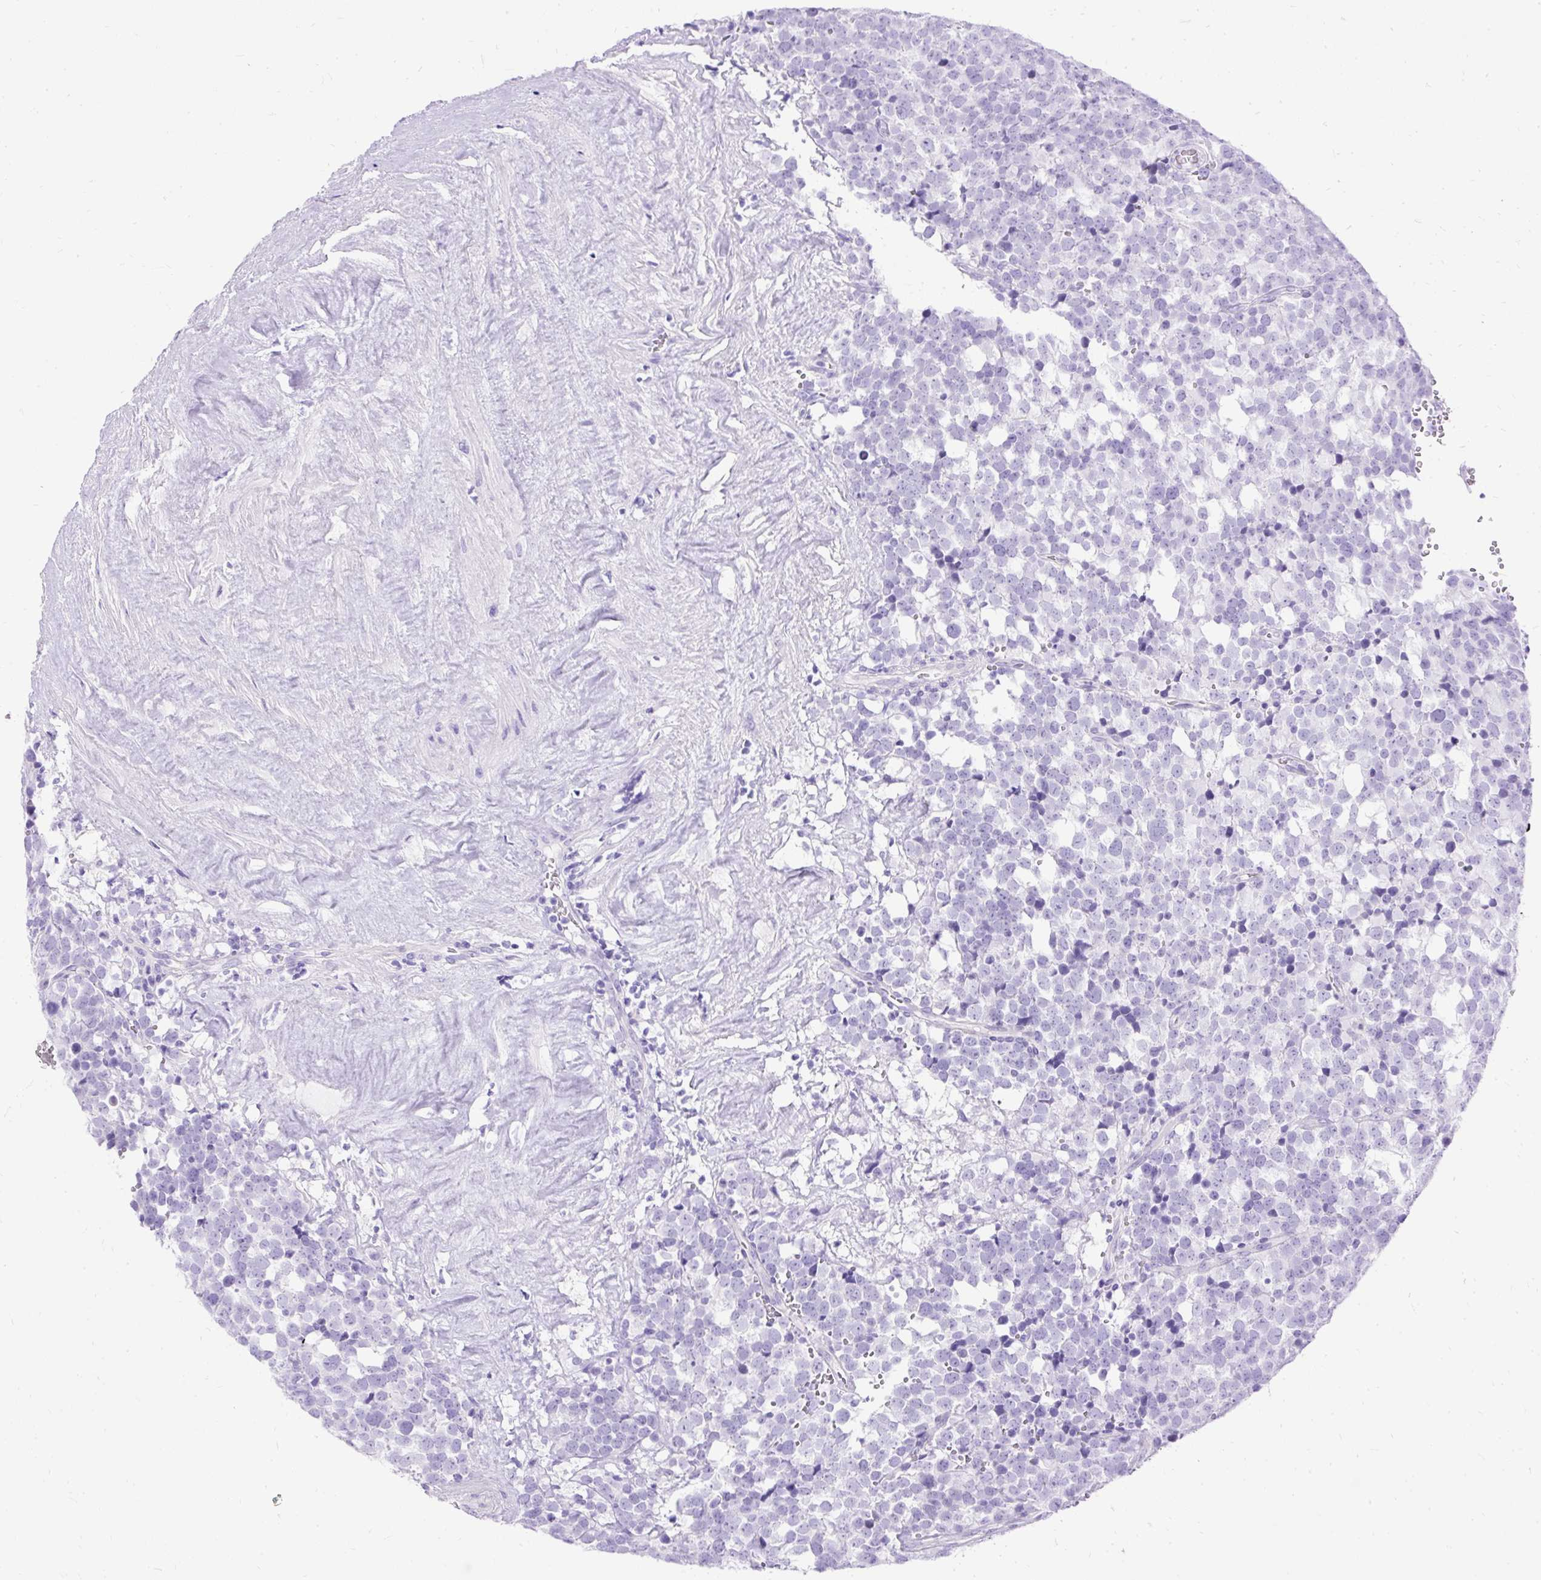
{"staining": {"intensity": "negative", "quantity": "none", "location": "none"}, "tissue": "testis cancer", "cell_type": "Tumor cells", "image_type": "cancer", "snomed": [{"axis": "morphology", "description": "Seminoma, NOS"}, {"axis": "topography", "description": "Testis"}], "caption": "High power microscopy image of an IHC photomicrograph of seminoma (testis), revealing no significant staining in tumor cells. (Immunohistochemistry, brightfield microscopy, high magnification).", "gene": "HEY1", "patient": {"sex": "male", "age": 71}}